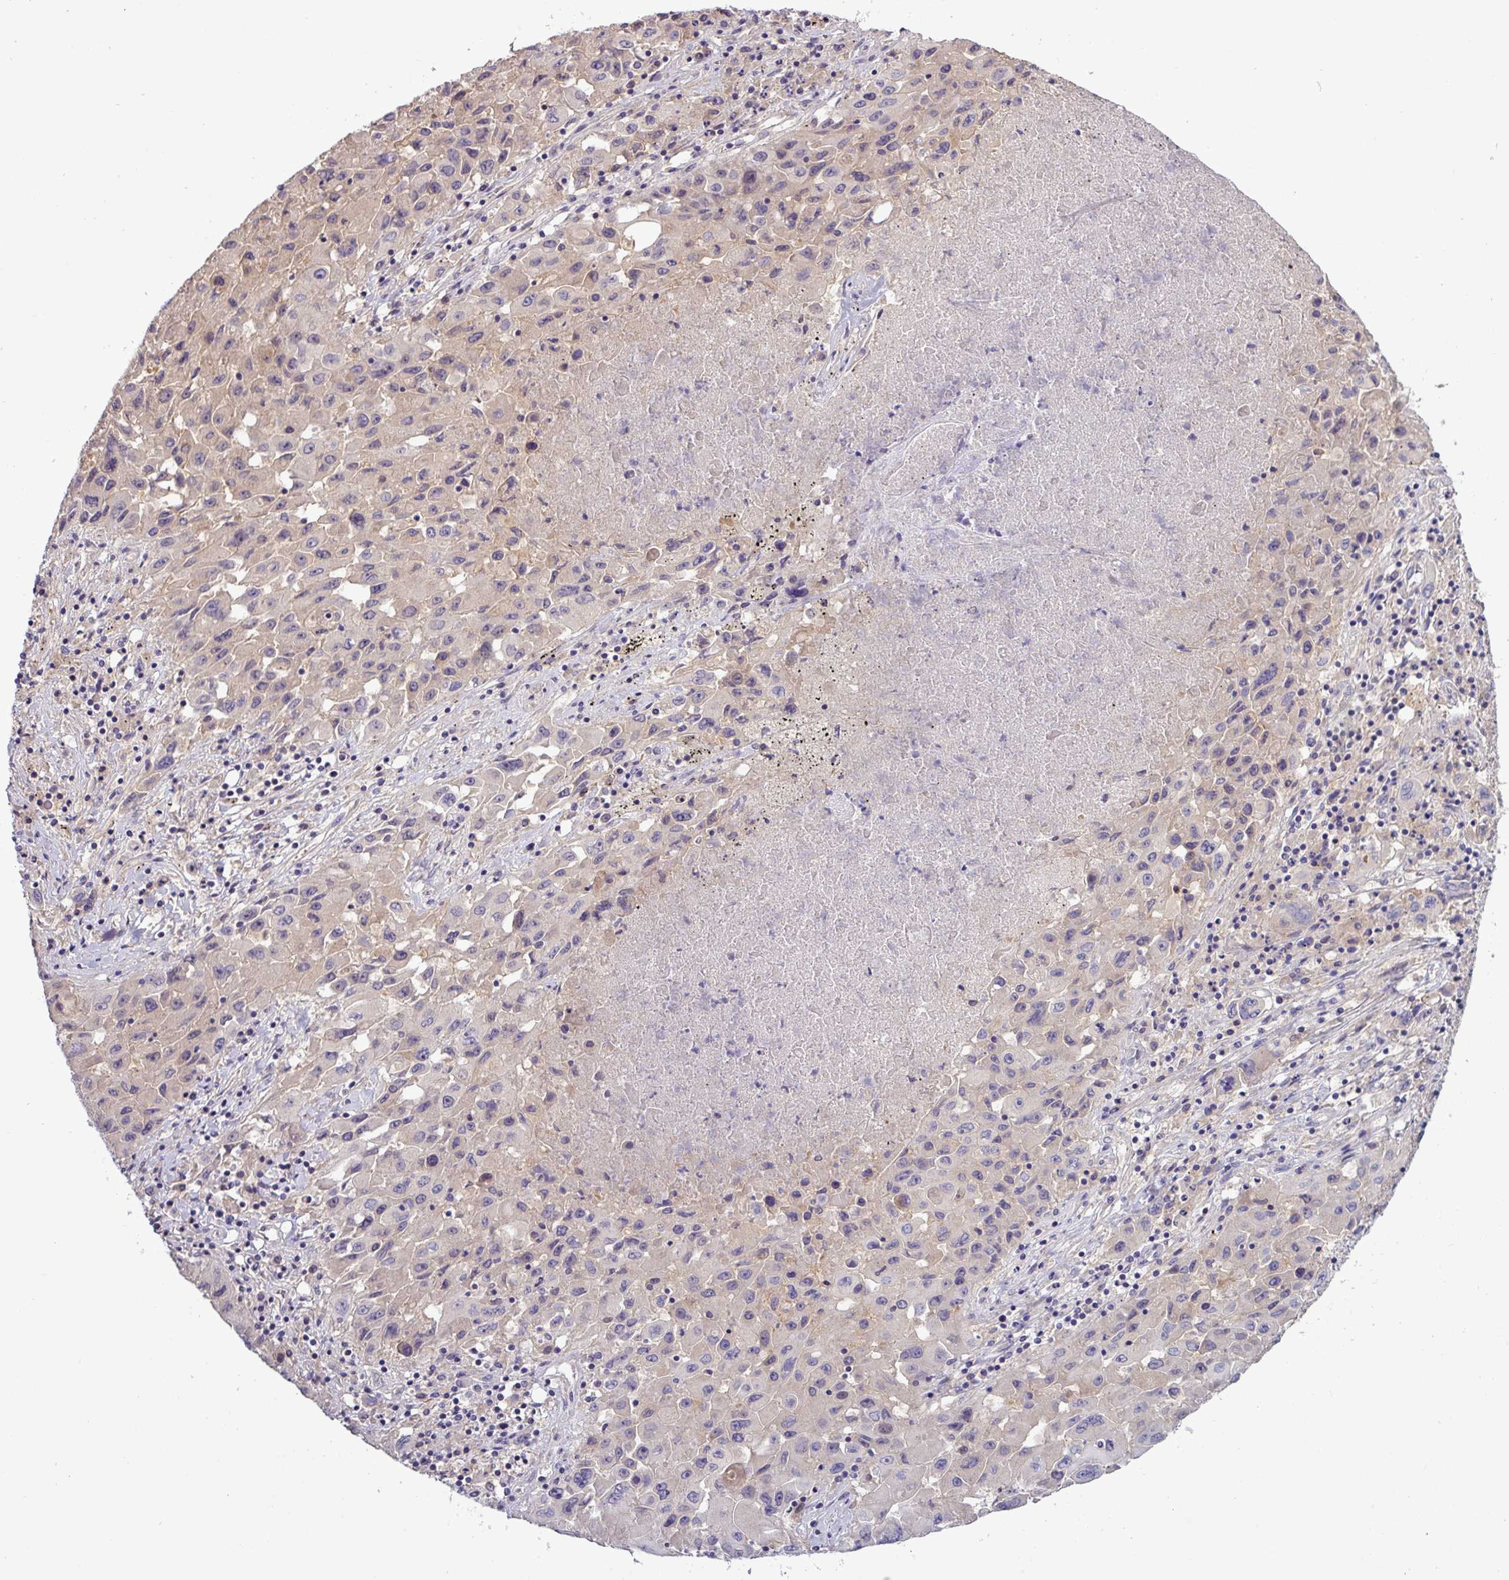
{"staining": {"intensity": "negative", "quantity": "none", "location": "none"}, "tissue": "lung cancer", "cell_type": "Tumor cells", "image_type": "cancer", "snomed": [{"axis": "morphology", "description": "Squamous cell carcinoma, NOS"}, {"axis": "topography", "description": "Lung"}], "caption": "Tumor cells show no significant positivity in squamous cell carcinoma (lung).", "gene": "TMEM62", "patient": {"sex": "male", "age": 63}}